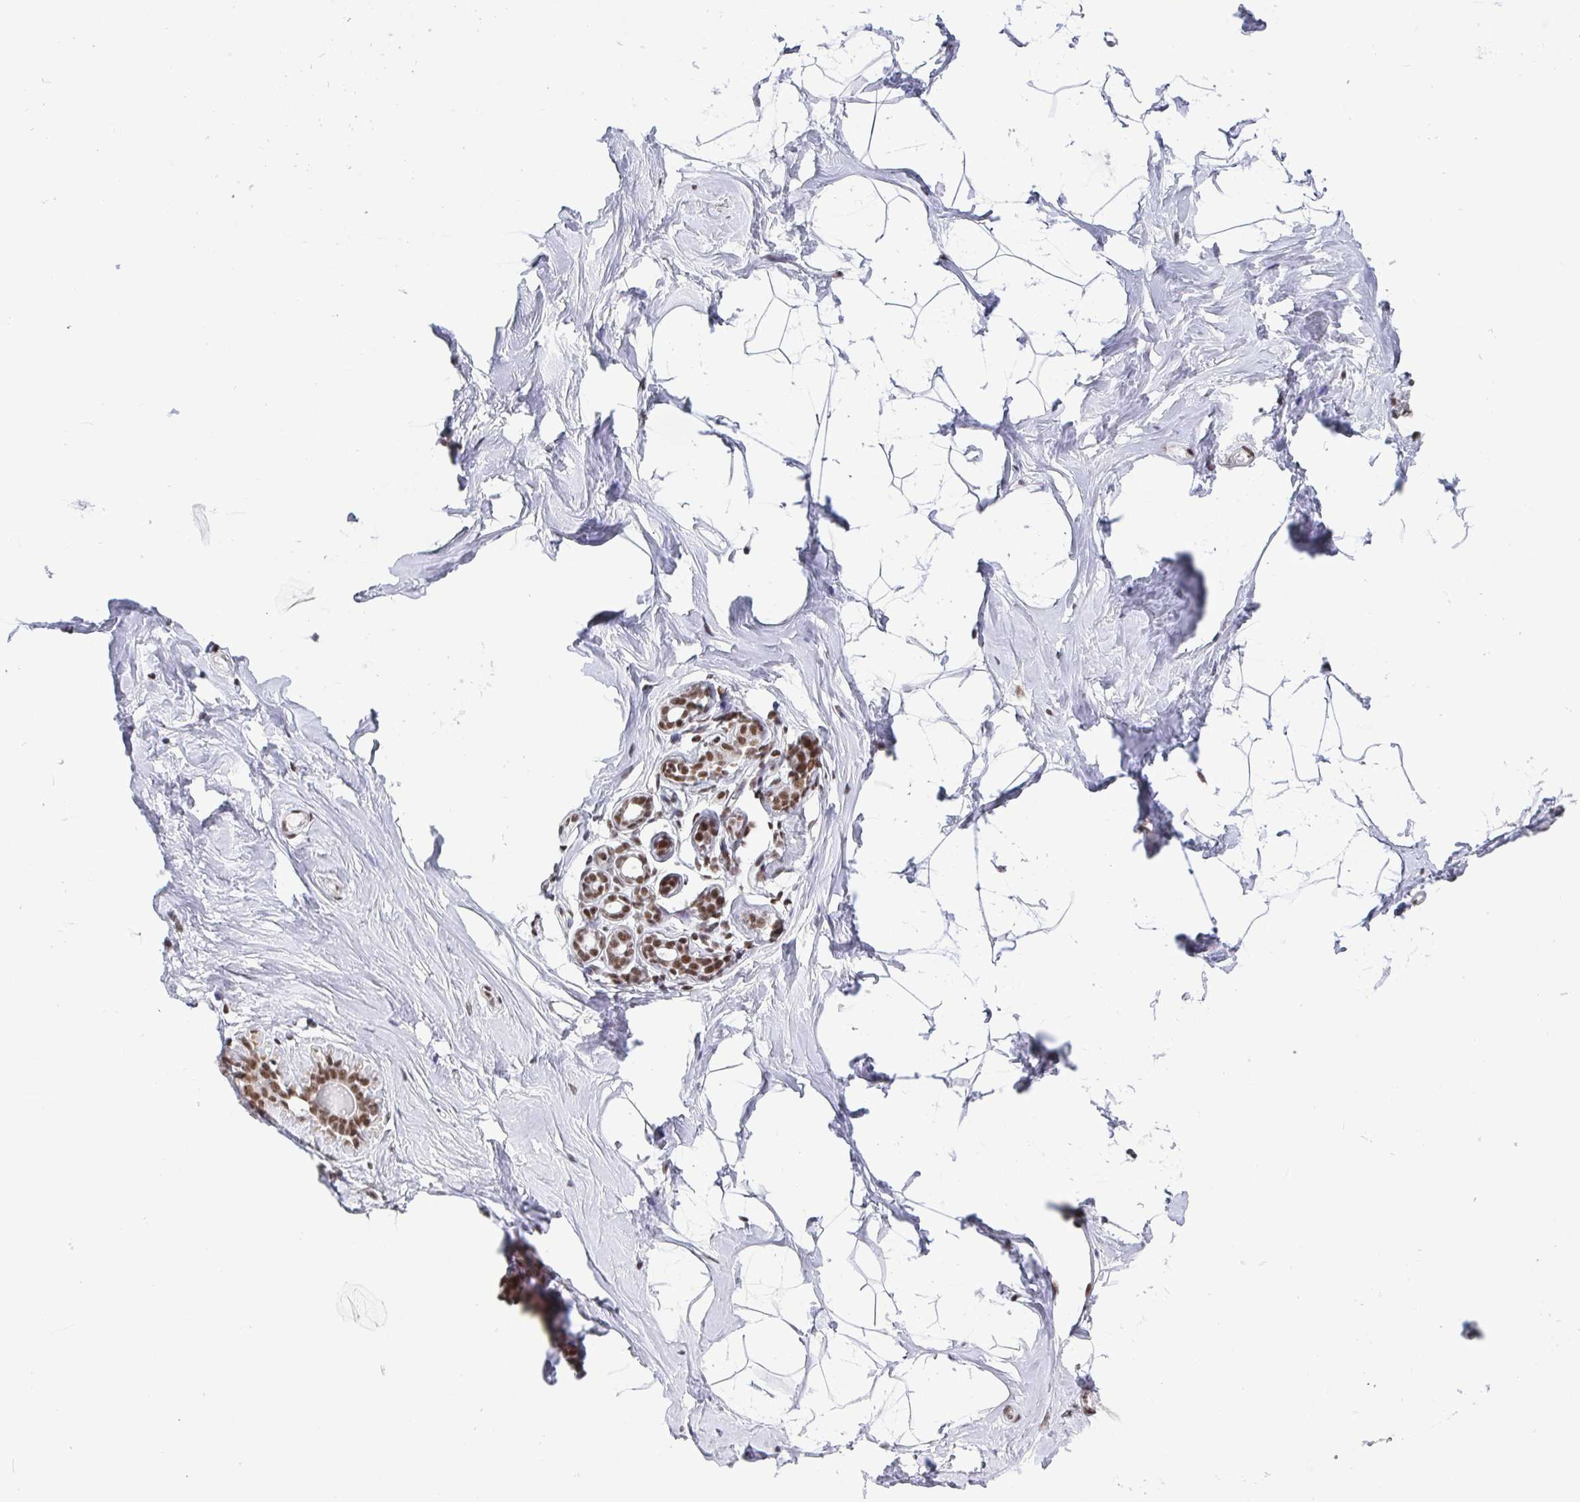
{"staining": {"intensity": "negative", "quantity": "none", "location": "none"}, "tissue": "breast", "cell_type": "Adipocytes", "image_type": "normal", "snomed": [{"axis": "morphology", "description": "Normal tissue, NOS"}, {"axis": "topography", "description": "Breast"}], "caption": "IHC image of normal human breast stained for a protein (brown), which demonstrates no positivity in adipocytes.", "gene": "CTCF", "patient": {"sex": "female", "age": 32}}